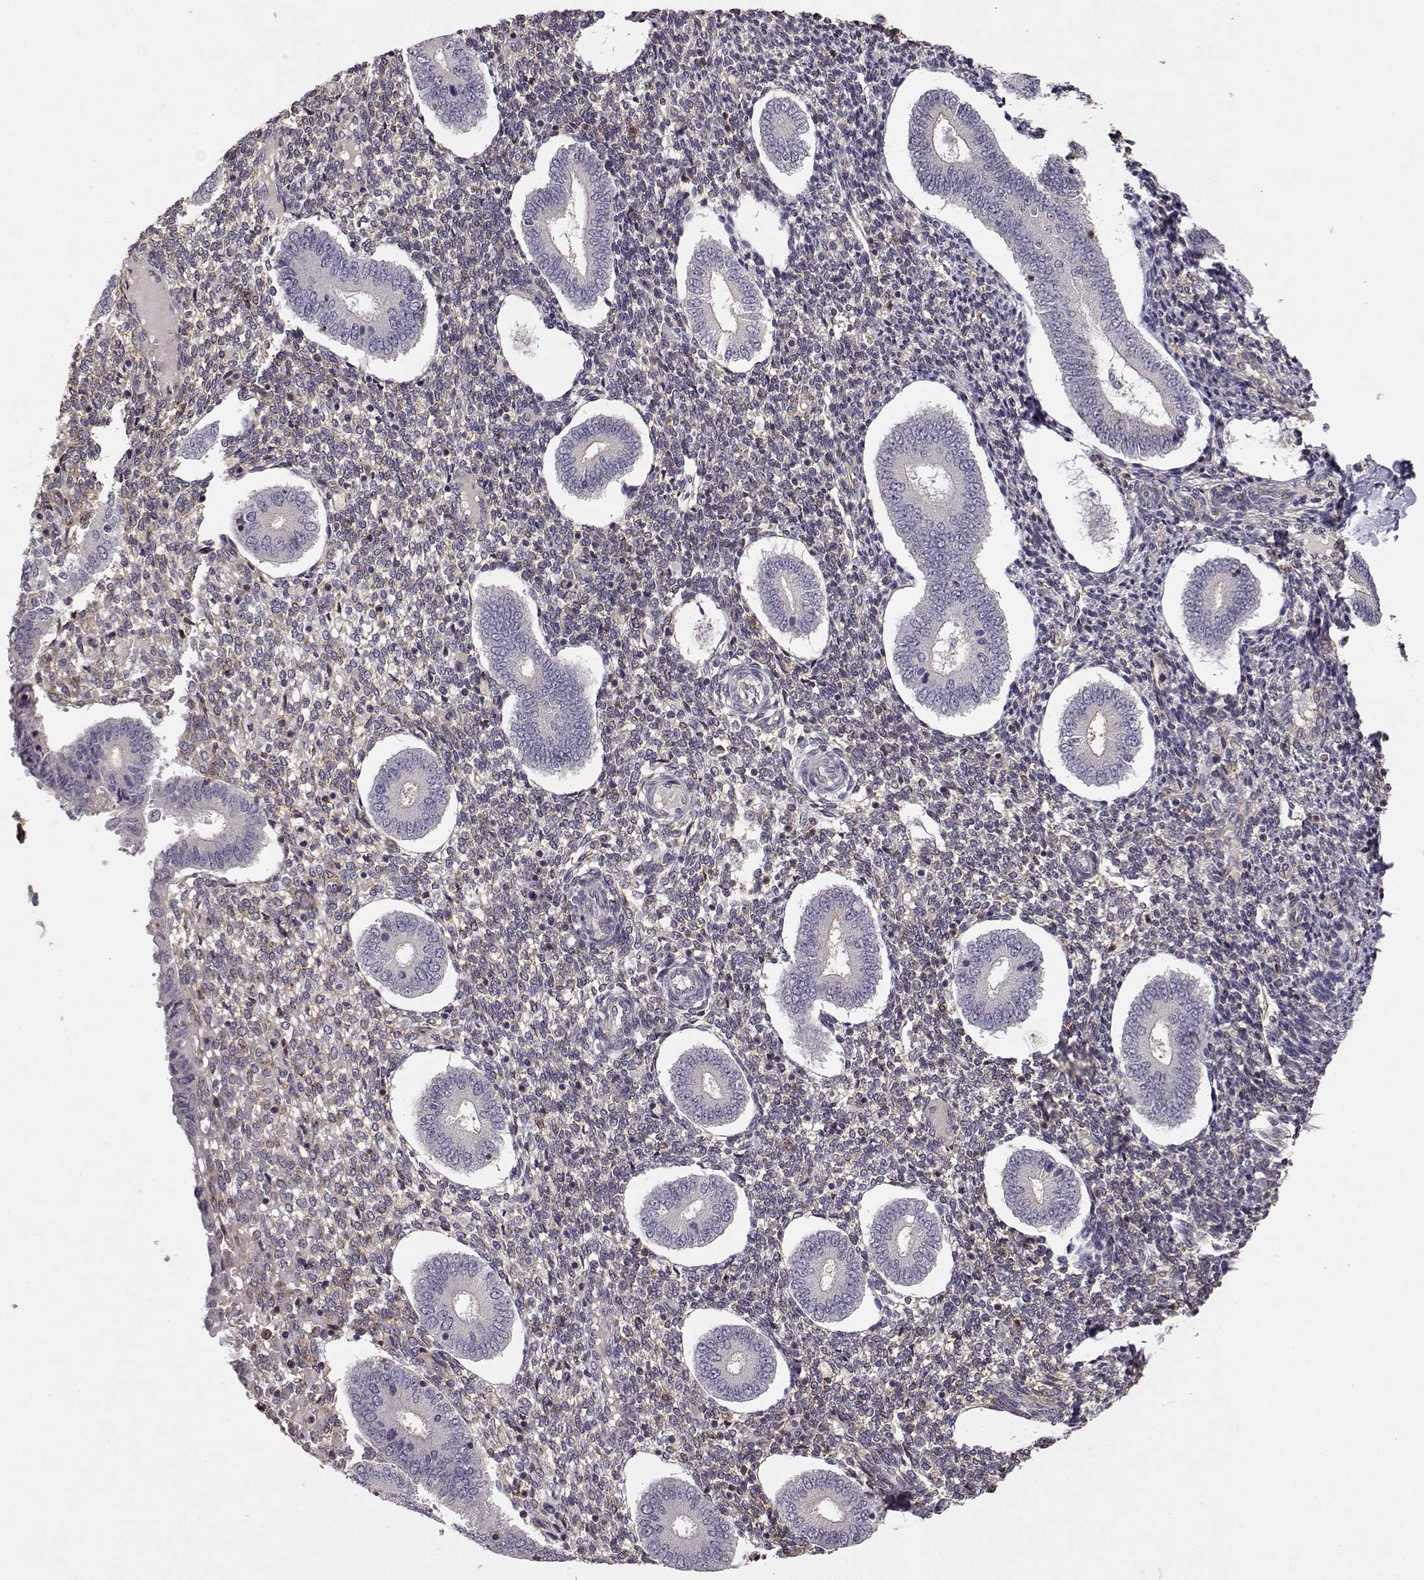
{"staining": {"intensity": "negative", "quantity": "none", "location": "none"}, "tissue": "endometrium", "cell_type": "Cells in endometrial stroma", "image_type": "normal", "snomed": [{"axis": "morphology", "description": "Normal tissue, NOS"}, {"axis": "topography", "description": "Endometrium"}], "caption": "This is an immunohistochemistry histopathology image of normal endometrium. There is no staining in cells in endometrial stroma.", "gene": "IFITM1", "patient": {"sex": "female", "age": 40}}